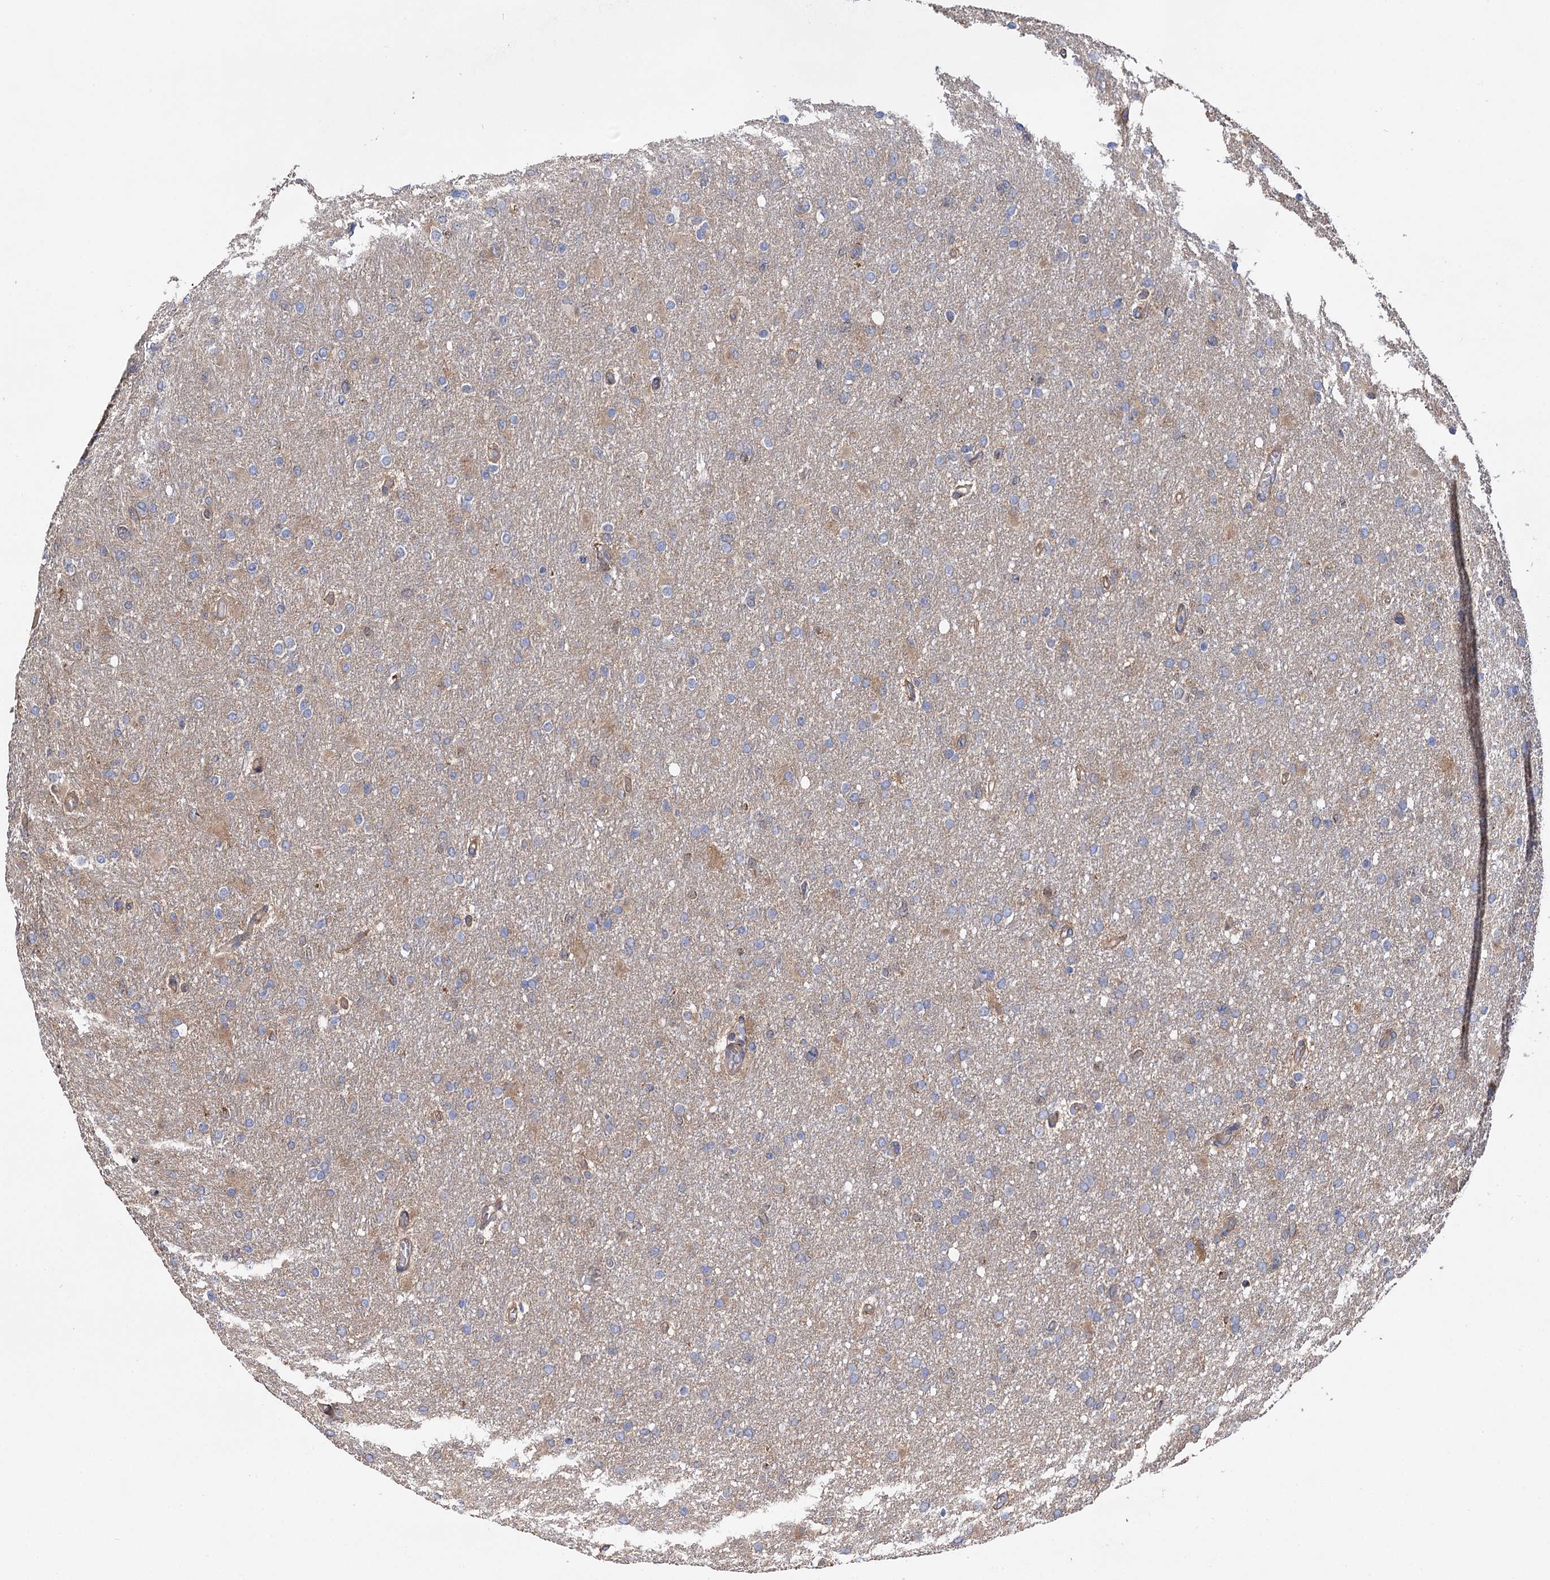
{"staining": {"intensity": "weak", "quantity": "<25%", "location": "cytoplasmic/membranous"}, "tissue": "glioma", "cell_type": "Tumor cells", "image_type": "cancer", "snomed": [{"axis": "morphology", "description": "Glioma, malignant, High grade"}, {"axis": "topography", "description": "Cerebral cortex"}], "caption": "The immunohistochemistry (IHC) photomicrograph has no significant positivity in tumor cells of malignant glioma (high-grade) tissue. (DAB (3,3'-diaminobenzidine) immunohistochemistry with hematoxylin counter stain).", "gene": "IDI1", "patient": {"sex": "female", "age": 36}}